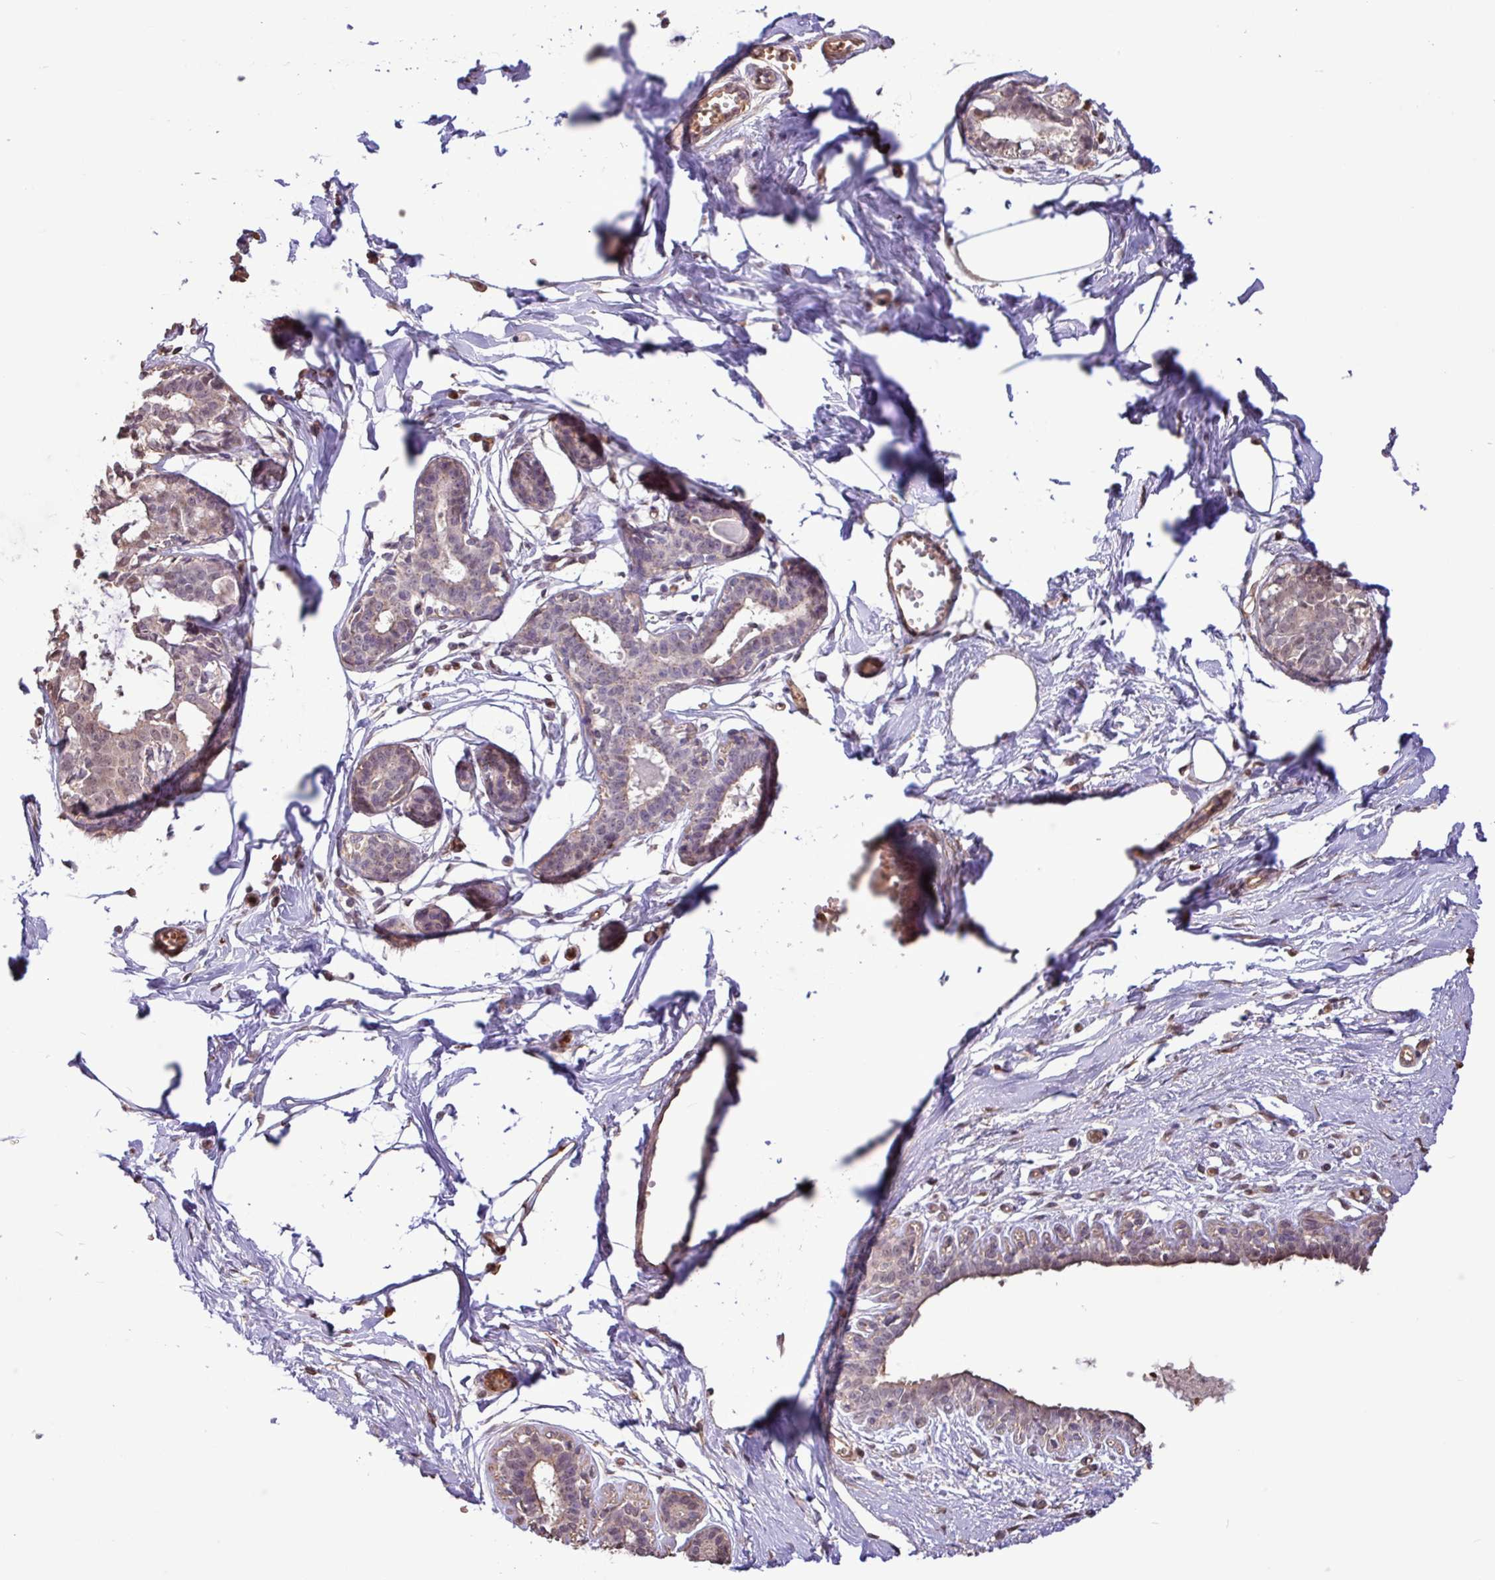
{"staining": {"intensity": "negative", "quantity": "none", "location": "none"}, "tissue": "breast", "cell_type": "Adipocytes", "image_type": "normal", "snomed": [{"axis": "morphology", "description": "Normal tissue, NOS"}, {"axis": "topography", "description": "Breast"}], "caption": "High power microscopy micrograph of an immunohistochemistry (IHC) histopathology image of benign breast, revealing no significant positivity in adipocytes. (DAB (3,3'-diaminobenzidine) immunohistochemistry with hematoxylin counter stain).", "gene": "CHST11", "patient": {"sex": "female", "age": 45}}